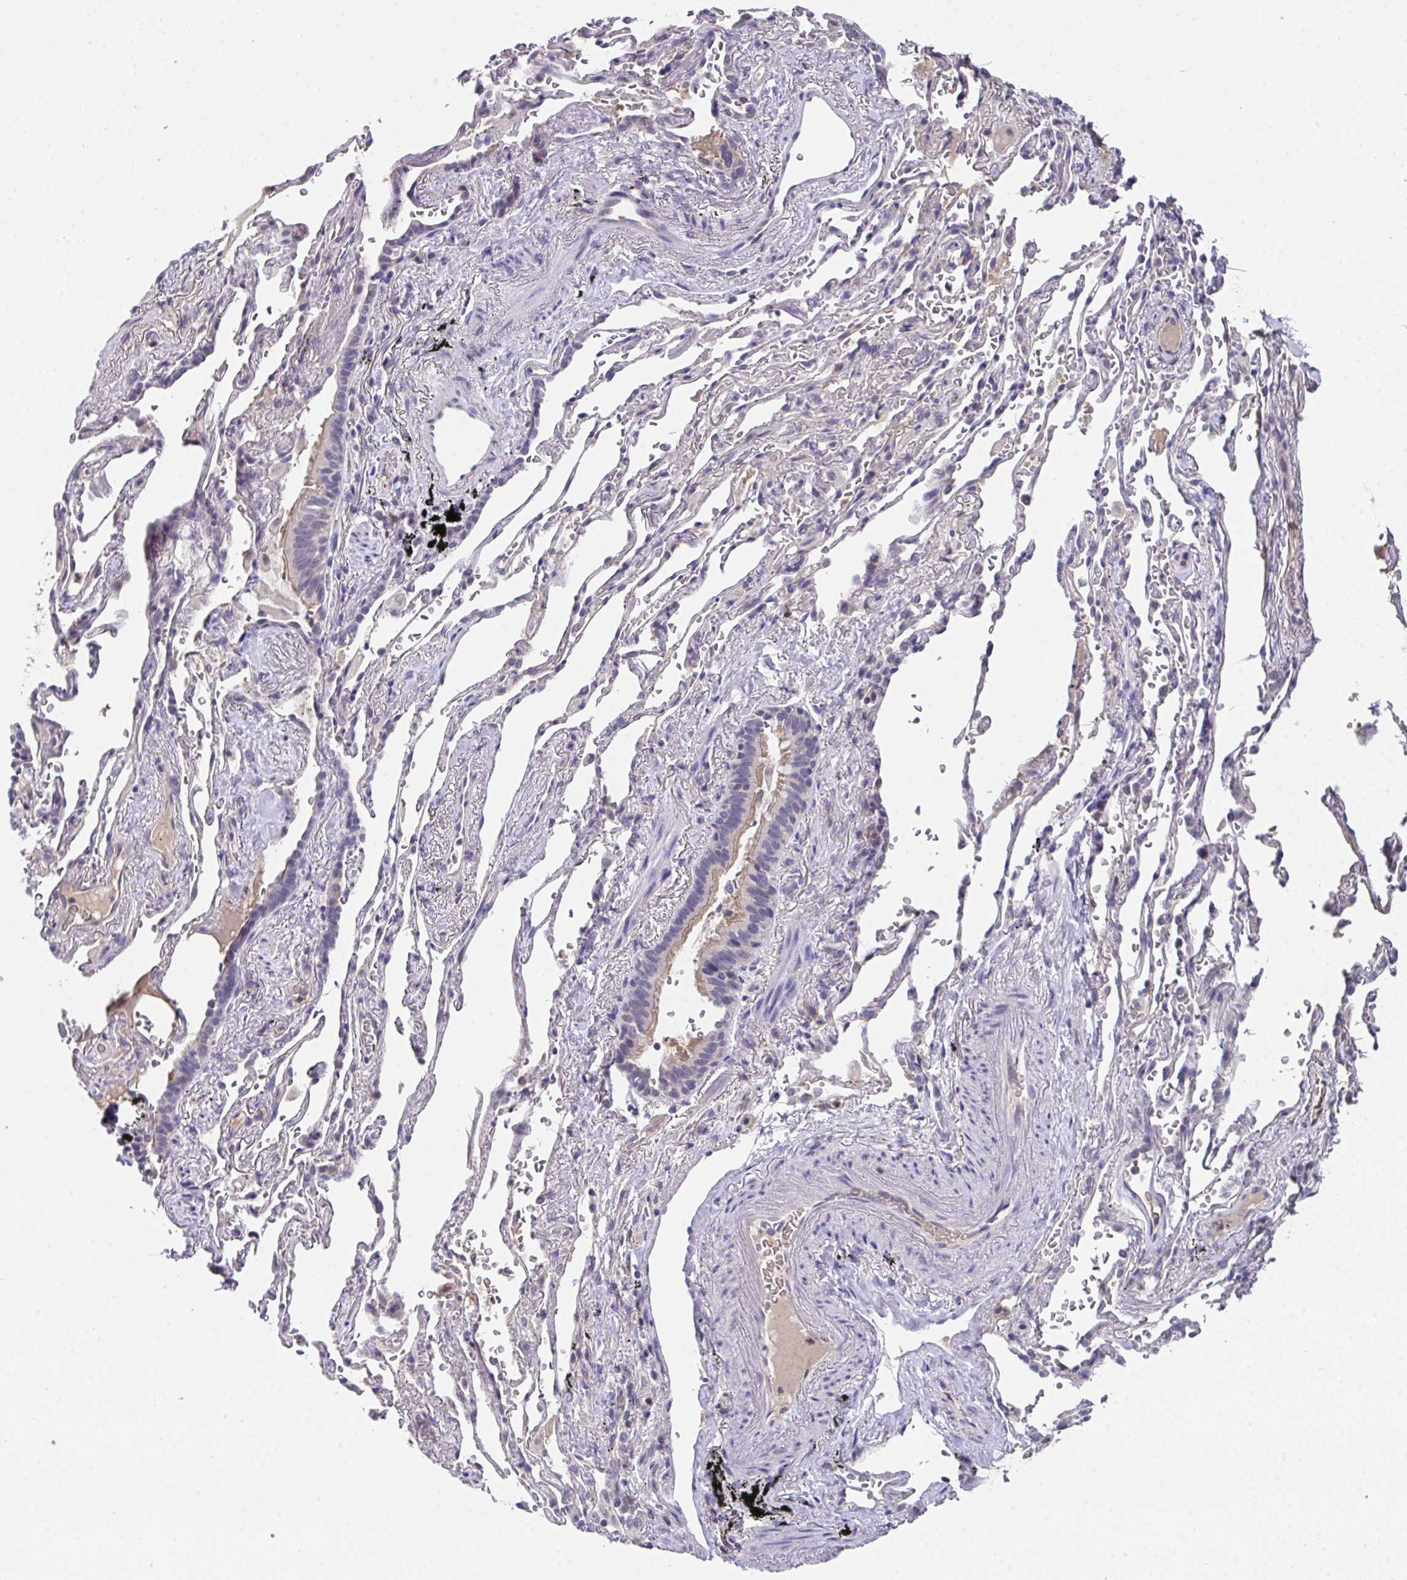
{"staining": {"intensity": "weak", "quantity": "<25%", "location": "cytoplasmic/membranous,nuclear"}, "tissue": "bronchus", "cell_type": "Respiratory epithelial cells", "image_type": "normal", "snomed": [{"axis": "morphology", "description": "Normal tissue, NOS"}, {"axis": "topography", "description": "Bronchus"}], "caption": "Bronchus was stained to show a protein in brown. There is no significant positivity in respiratory epithelial cells. (Brightfield microscopy of DAB (3,3'-diaminobenzidine) immunohistochemistry at high magnification).", "gene": "GLTPD2", "patient": {"sex": "male", "age": 70}}